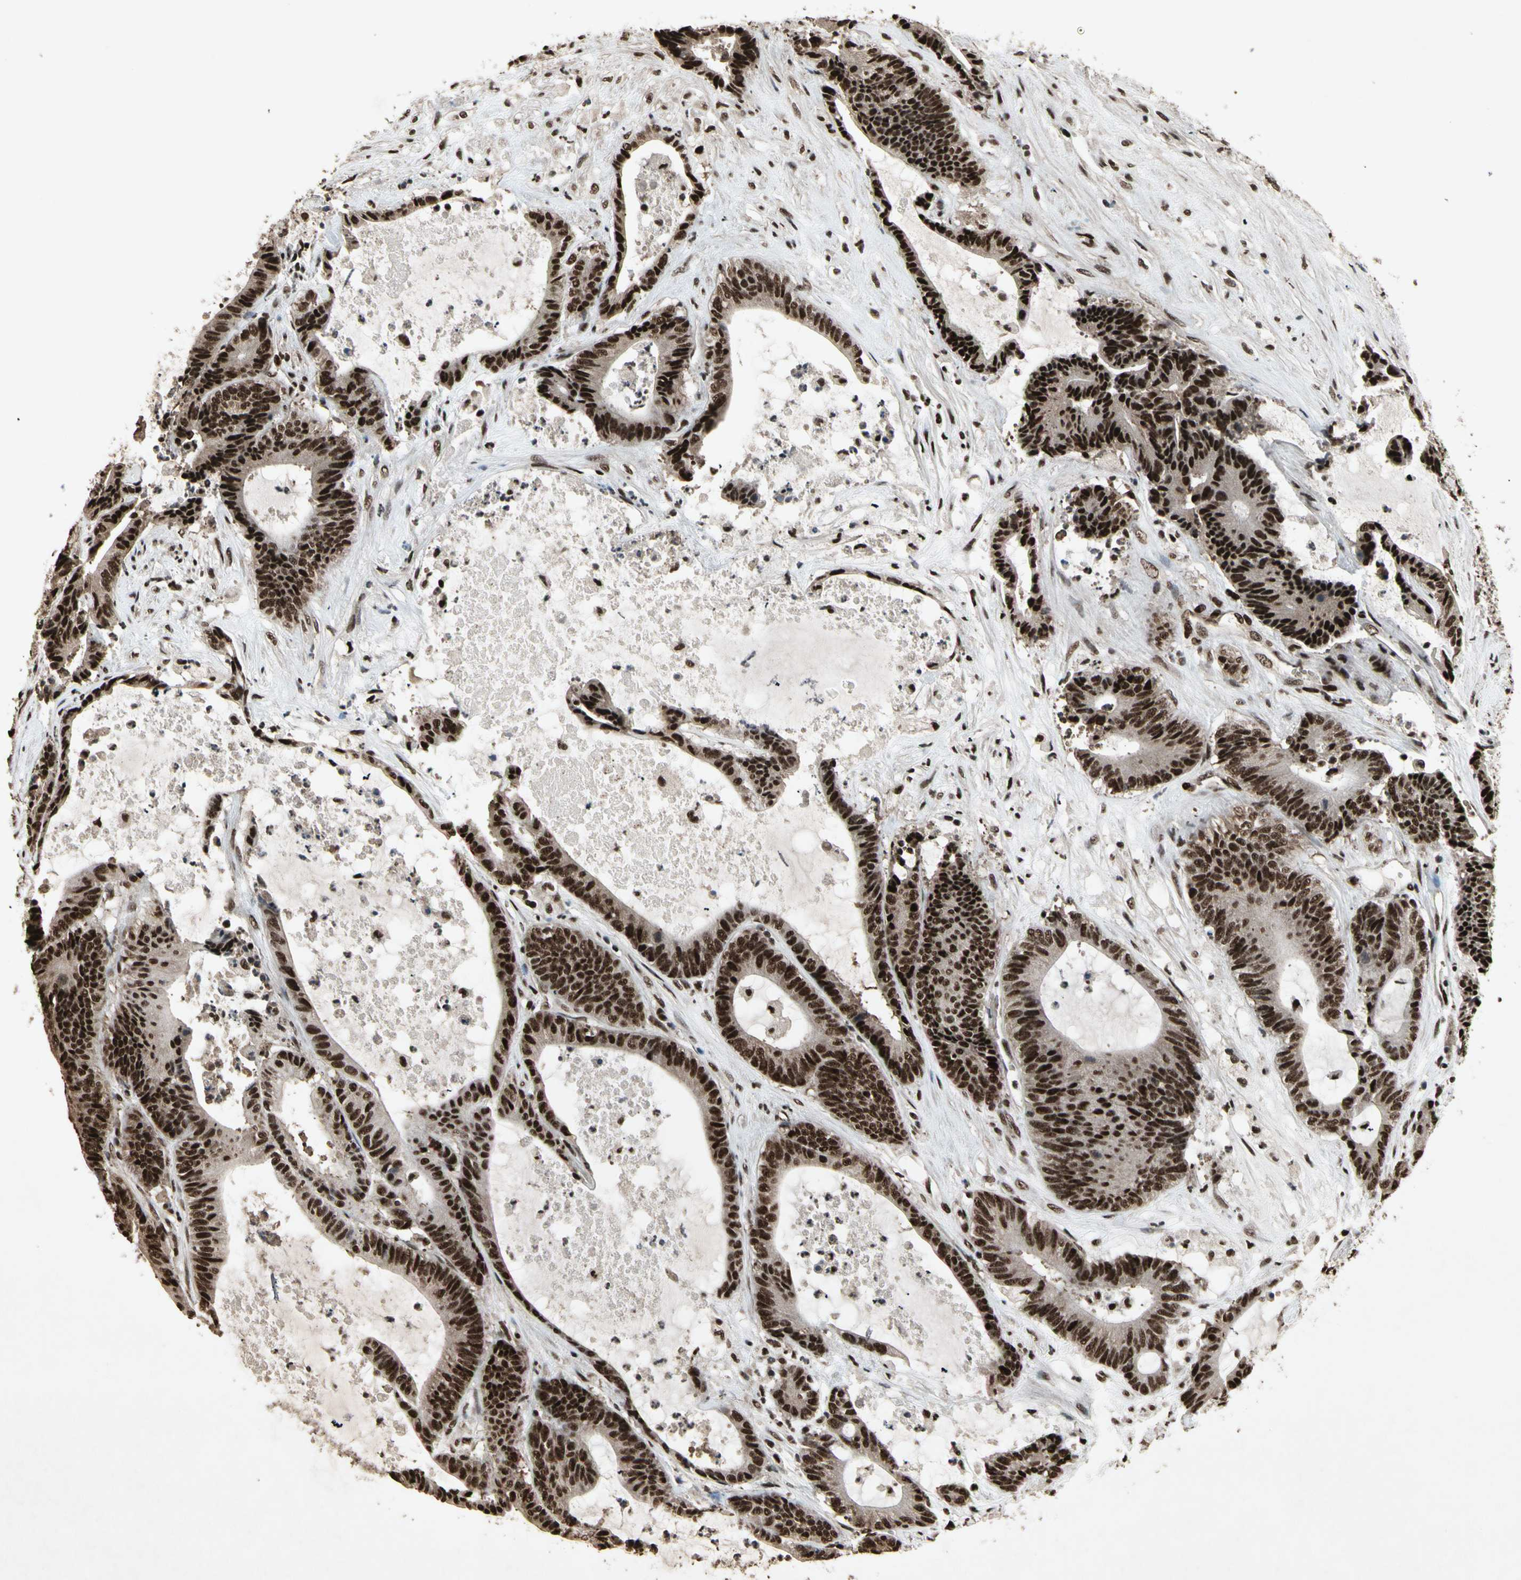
{"staining": {"intensity": "strong", "quantity": ">75%", "location": "nuclear"}, "tissue": "colorectal cancer", "cell_type": "Tumor cells", "image_type": "cancer", "snomed": [{"axis": "morphology", "description": "Adenocarcinoma, NOS"}, {"axis": "topography", "description": "Colon"}], "caption": "IHC staining of colorectal cancer (adenocarcinoma), which demonstrates high levels of strong nuclear staining in about >75% of tumor cells indicating strong nuclear protein staining. The staining was performed using DAB (brown) for protein detection and nuclei were counterstained in hematoxylin (blue).", "gene": "TBX2", "patient": {"sex": "female", "age": 84}}